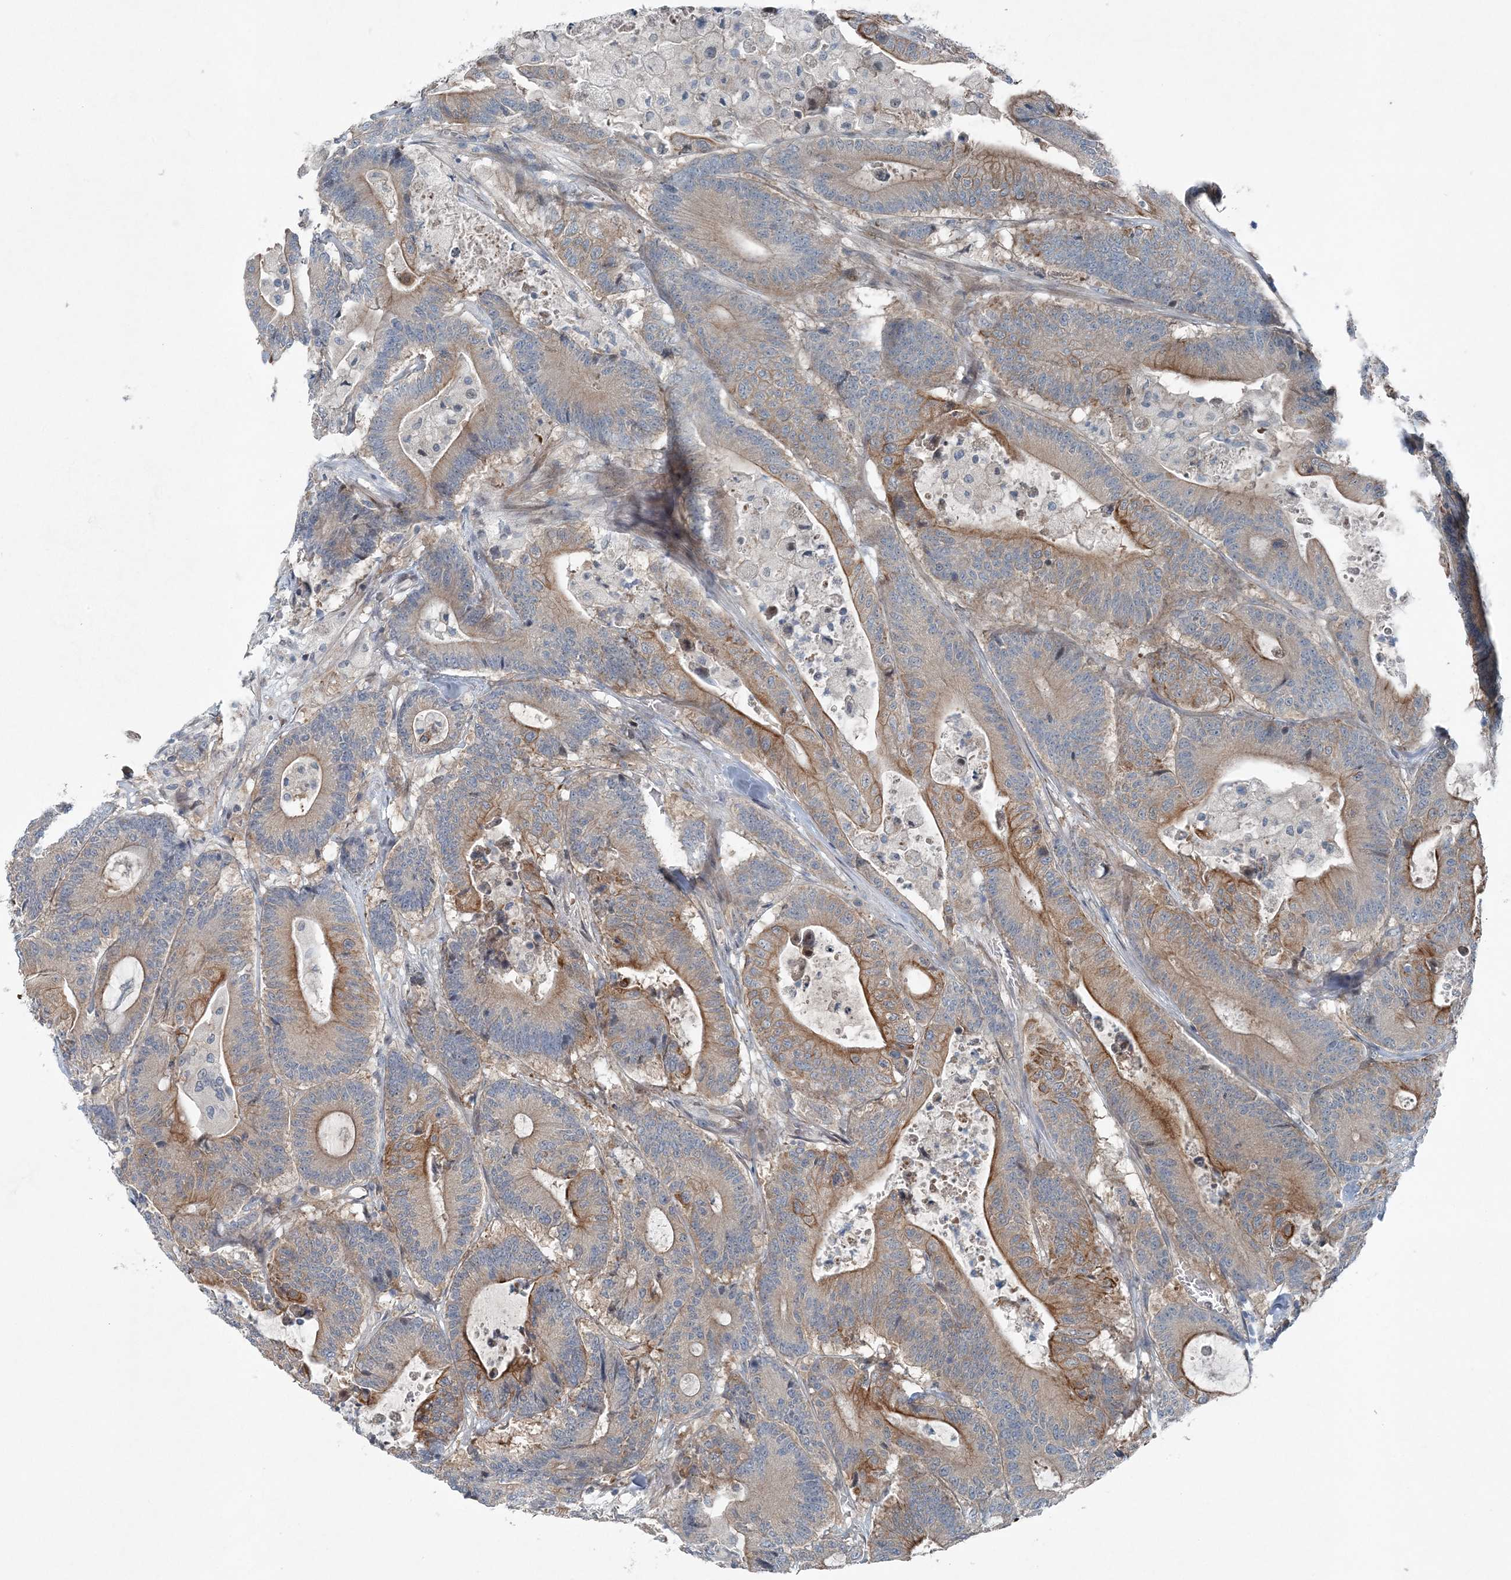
{"staining": {"intensity": "moderate", "quantity": ">75%", "location": "cytoplasmic/membranous"}, "tissue": "colorectal cancer", "cell_type": "Tumor cells", "image_type": "cancer", "snomed": [{"axis": "morphology", "description": "Adenocarcinoma, NOS"}, {"axis": "topography", "description": "Colon"}], "caption": "Tumor cells exhibit medium levels of moderate cytoplasmic/membranous positivity in approximately >75% of cells in colorectal cancer (adenocarcinoma).", "gene": "KIAA1586", "patient": {"sex": "female", "age": 84}}